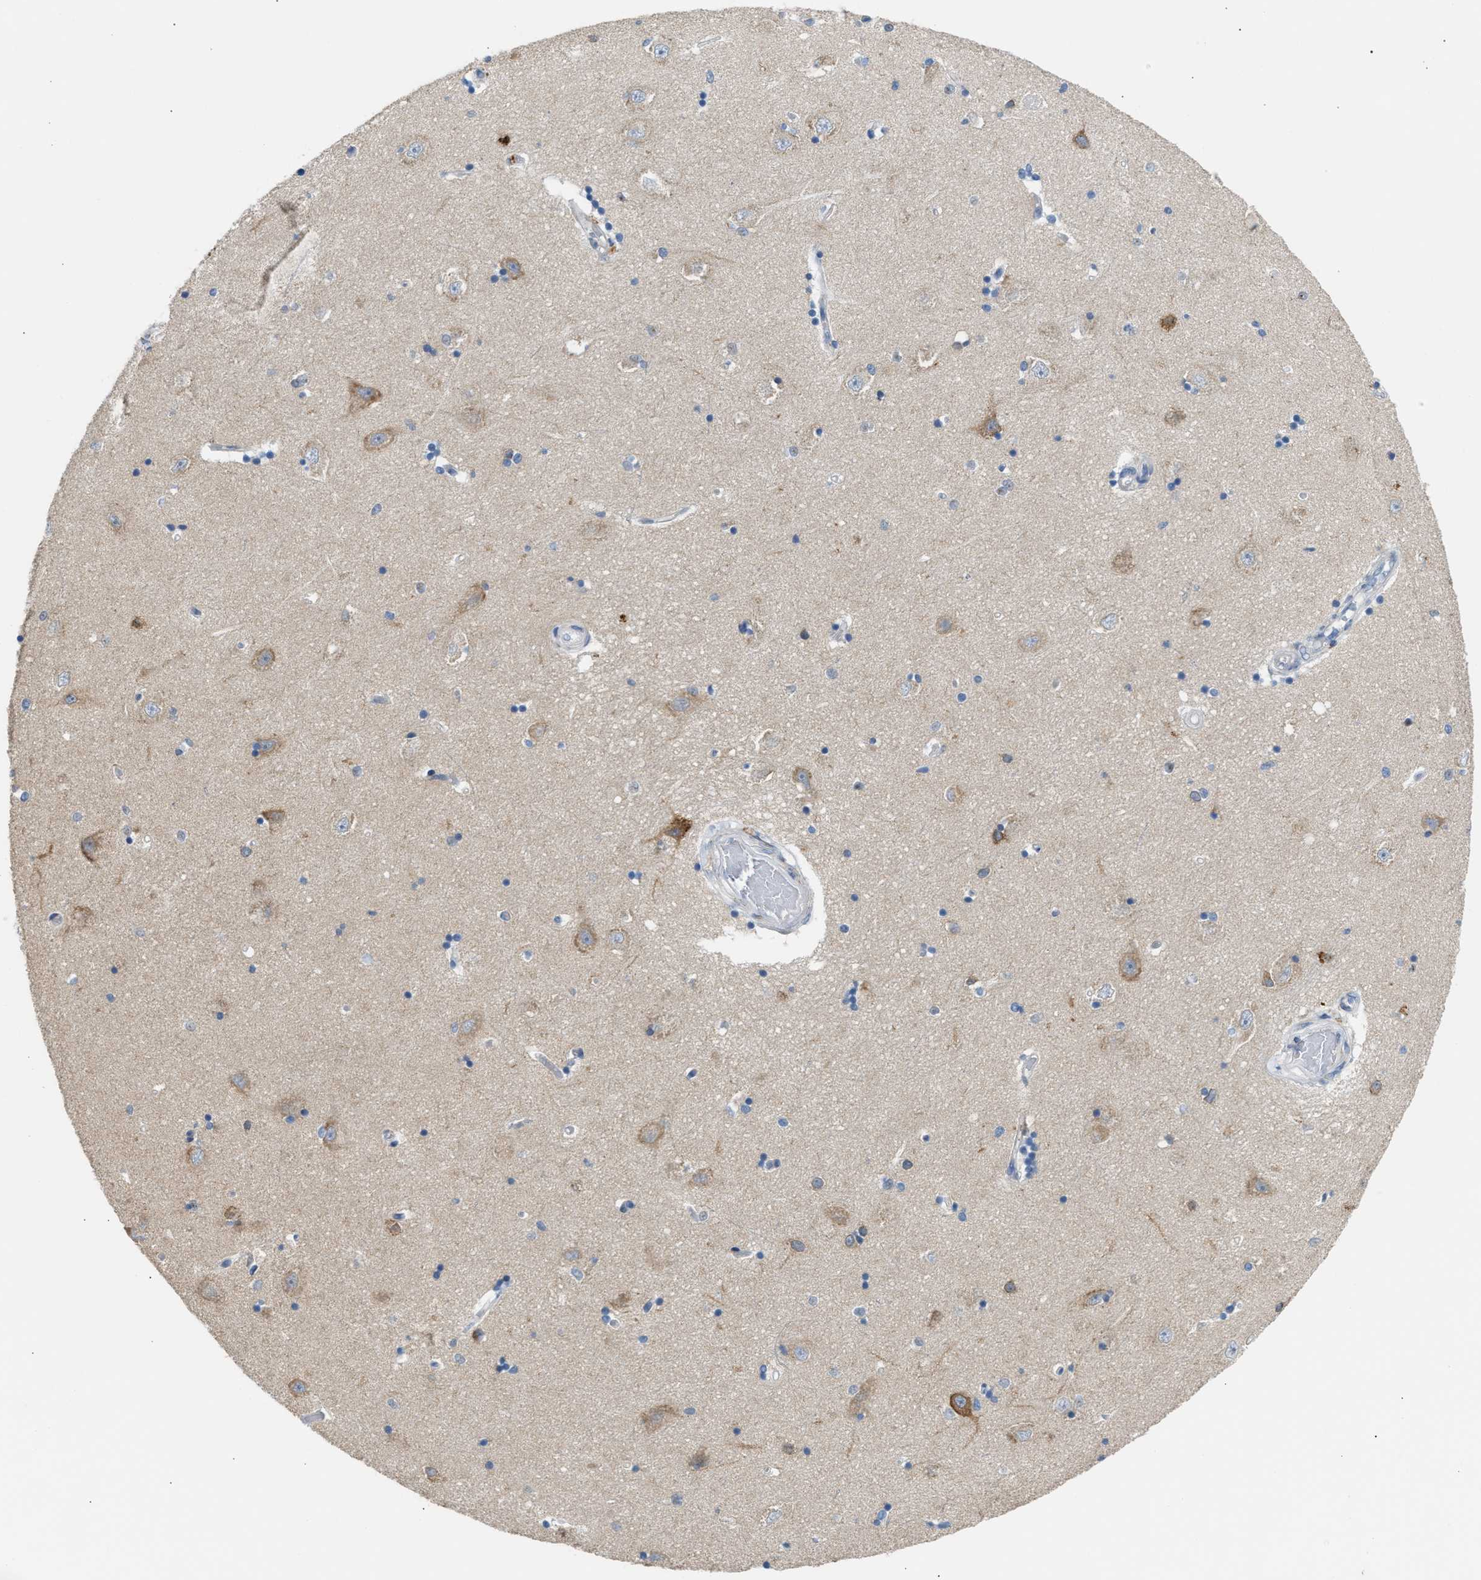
{"staining": {"intensity": "negative", "quantity": "none", "location": "none"}, "tissue": "hippocampus", "cell_type": "Glial cells", "image_type": "normal", "snomed": [{"axis": "morphology", "description": "Normal tissue, NOS"}, {"axis": "topography", "description": "Hippocampus"}], "caption": "Protein analysis of normal hippocampus shows no significant staining in glial cells. (Brightfield microscopy of DAB (3,3'-diaminobenzidine) IHC at high magnification).", "gene": "KCNC2", "patient": {"sex": "male", "age": 45}}